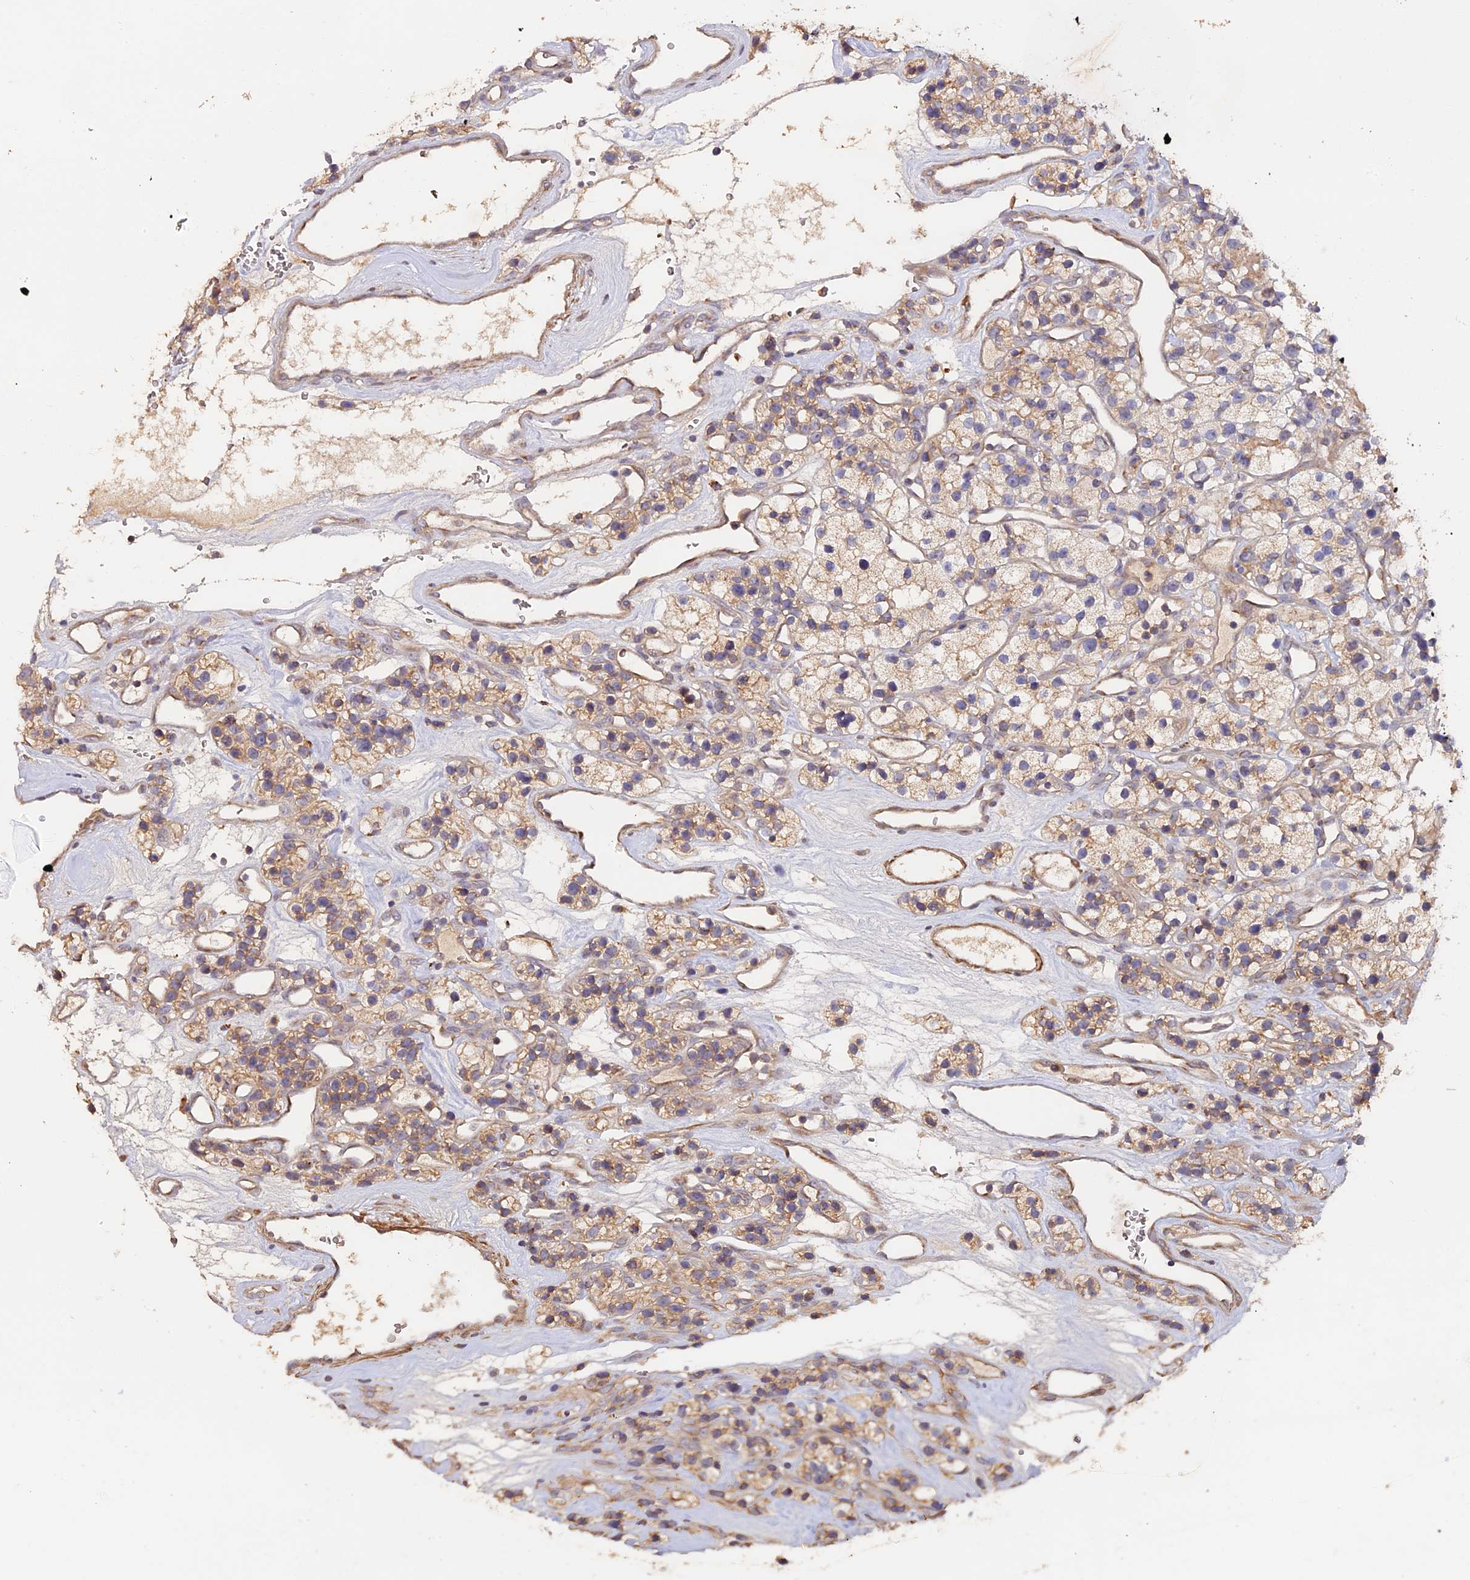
{"staining": {"intensity": "moderate", "quantity": ">75%", "location": "cytoplasmic/membranous"}, "tissue": "renal cancer", "cell_type": "Tumor cells", "image_type": "cancer", "snomed": [{"axis": "morphology", "description": "Adenocarcinoma, NOS"}, {"axis": "topography", "description": "Kidney"}], "caption": "Moderate cytoplasmic/membranous protein positivity is identified in about >75% of tumor cells in renal adenocarcinoma. (DAB (3,3'-diaminobenzidine) IHC with brightfield microscopy, high magnification).", "gene": "TANGO6", "patient": {"sex": "female", "age": 57}}